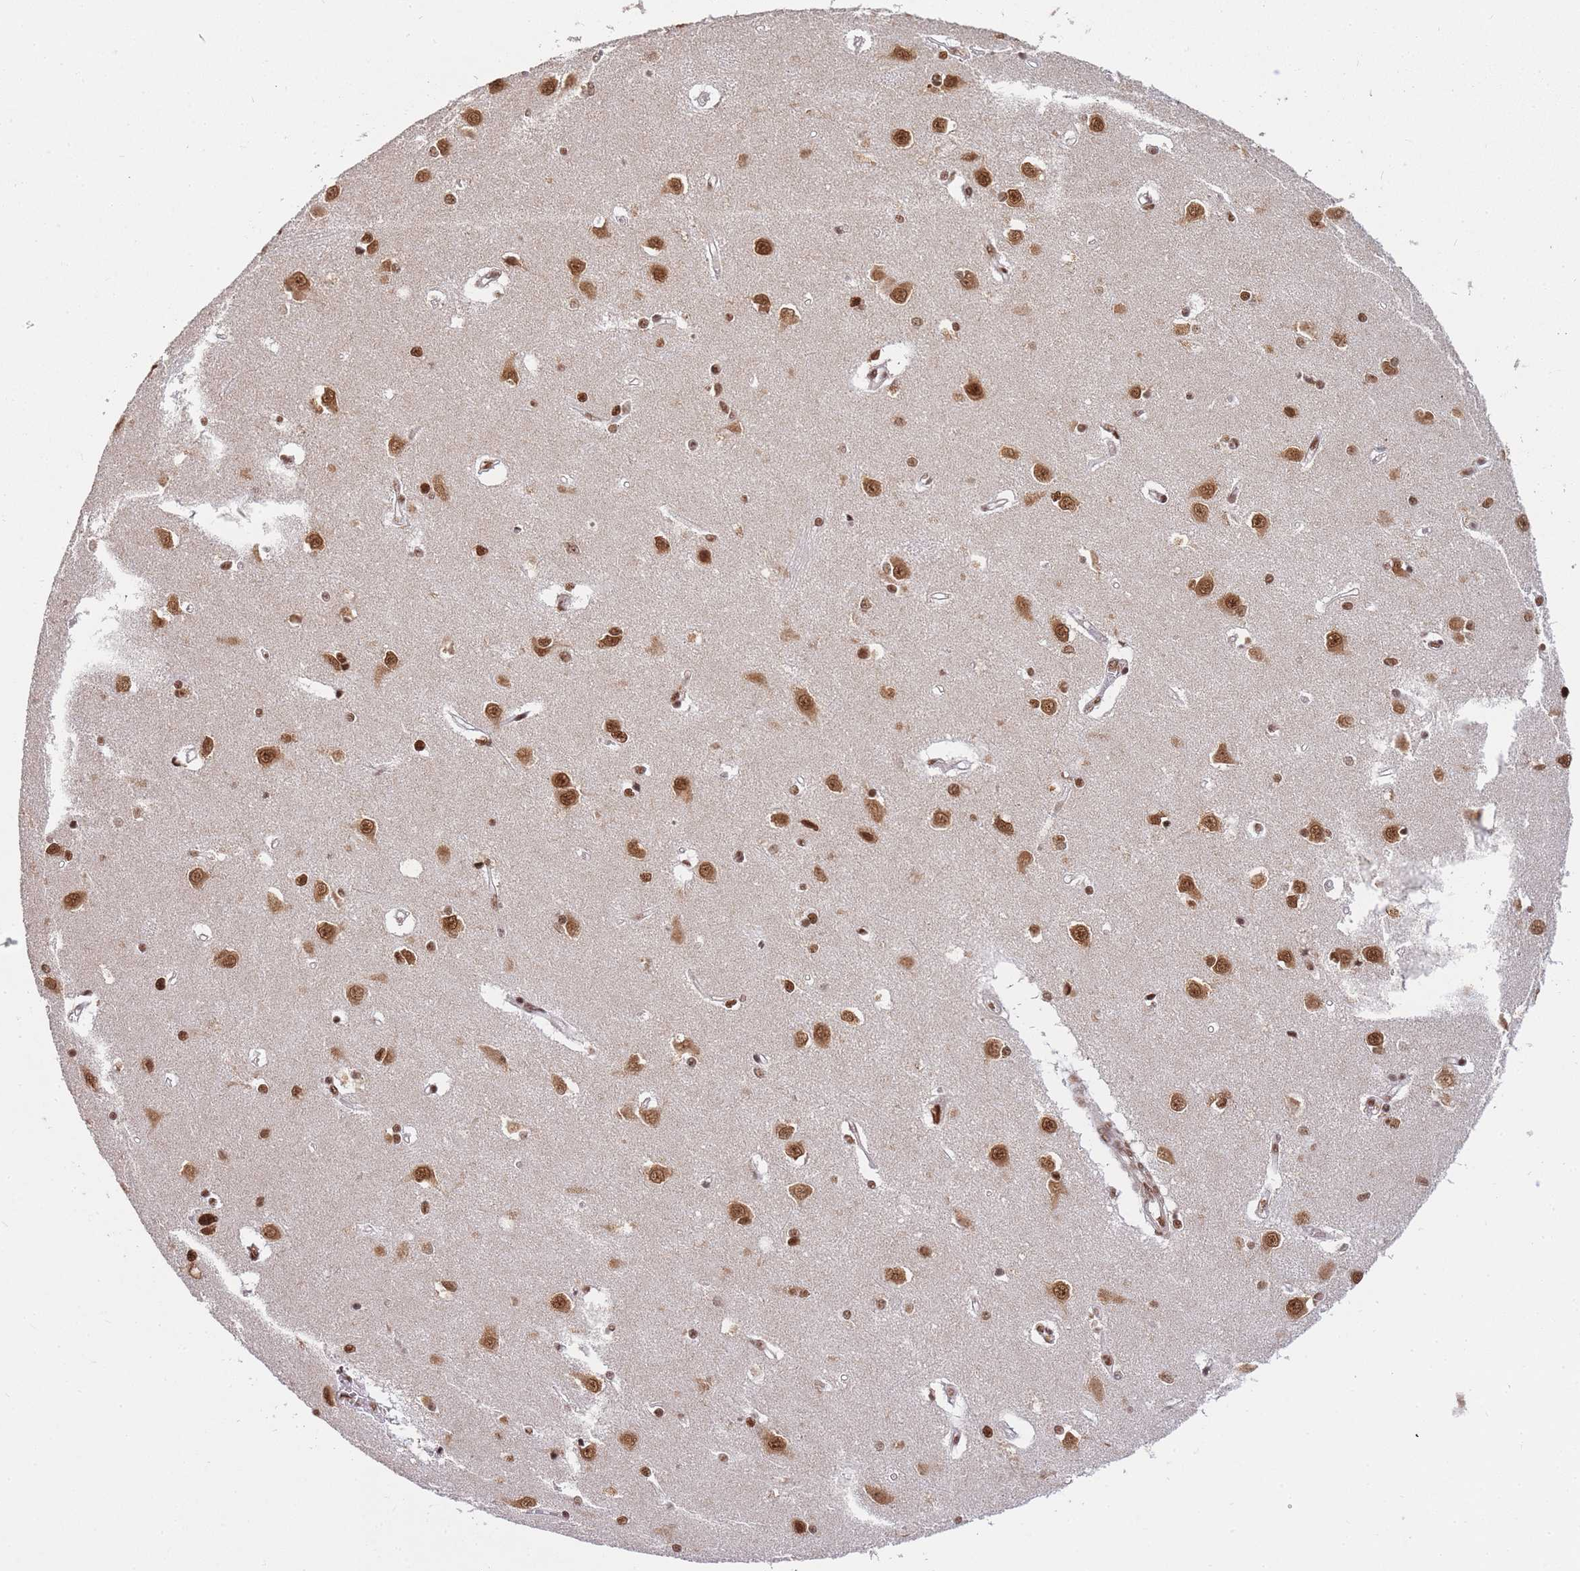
{"staining": {"intensity": "strong", "quantity": ">75%", "location": "nuclear"}, "tissue": "caudate", "cell_type": "Glial cells", "image_type": "normal", "snomed": [{"axis": "morphology", "description": "Normal tissue, NOS"}, {"axis": "topography", "description": "Lateral ventricle wall"}], "caption": "DAB (3,3'-diaminobenzidine) immunohistochemical staining of benign human caudate displays strong nuclear protein expression in about >75% of glial cells.", "gene": "PRKDC", "patient": {"sex": "male", "age": 37}}